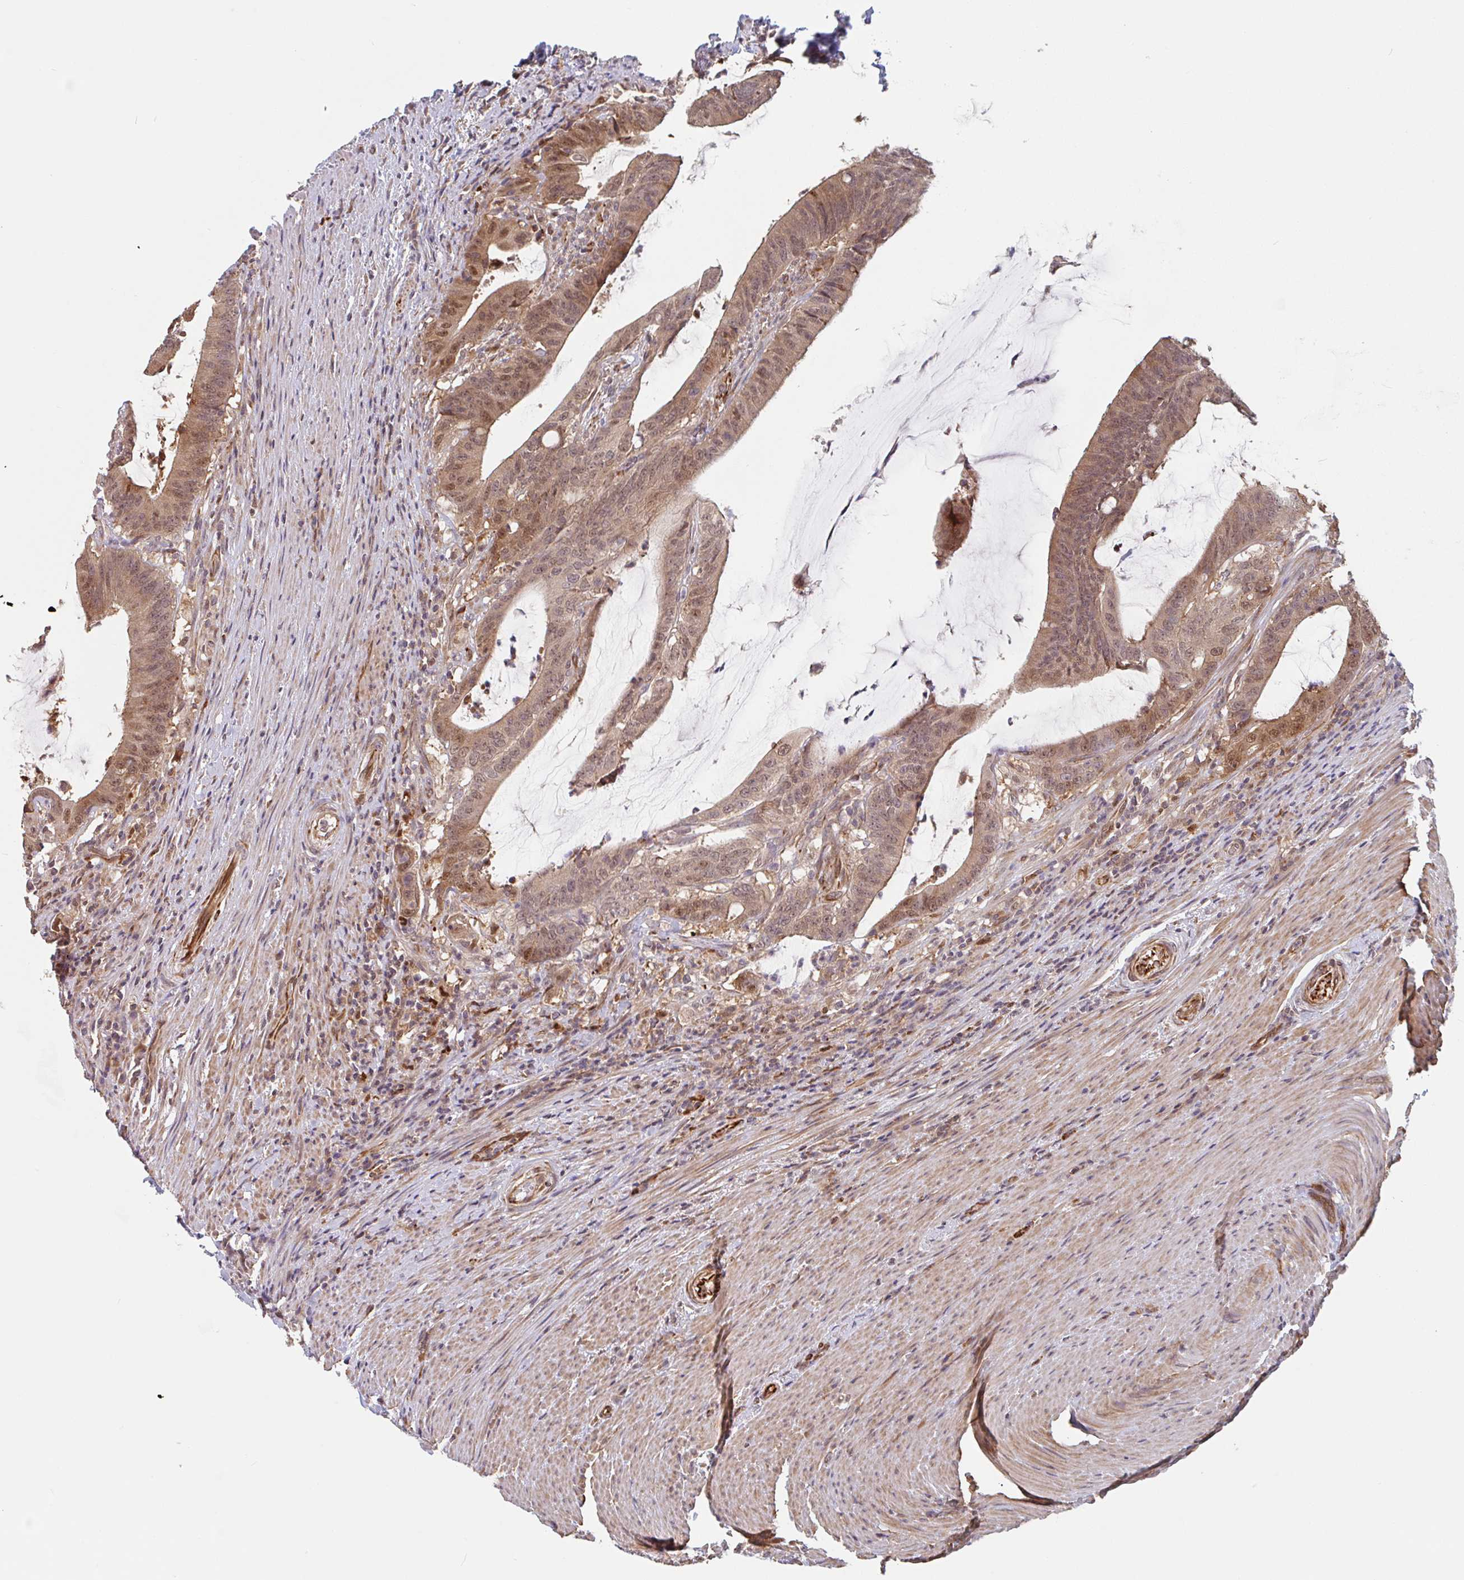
{"staining": {"intensity": "moderate", "quantity": ">75%", "location": "cytoplasmic/membranous,nuclear"}, "tissue": "colorectal cancer", "cell_type": "Tumor cells", "image_type": "cancer", "snomed": [{"axis": "morphology", "description": "Adenocarcinoma, NOS"}, {"axis": "topography", "description": "Colon"}], "caption": "An immunohistochemistry (IHC) histopathology image of tumor tissue is shown. Protein staining in brown highlights moderate cytoplasmic/membranous and nuclear positivity in adenocarcinoma (colorectal) within tumor cells. (DAB = brown stain, brightfield microscopy at high magnification).", "gene": "NUB1", "patient": {"sex": "female", "age": 43}}